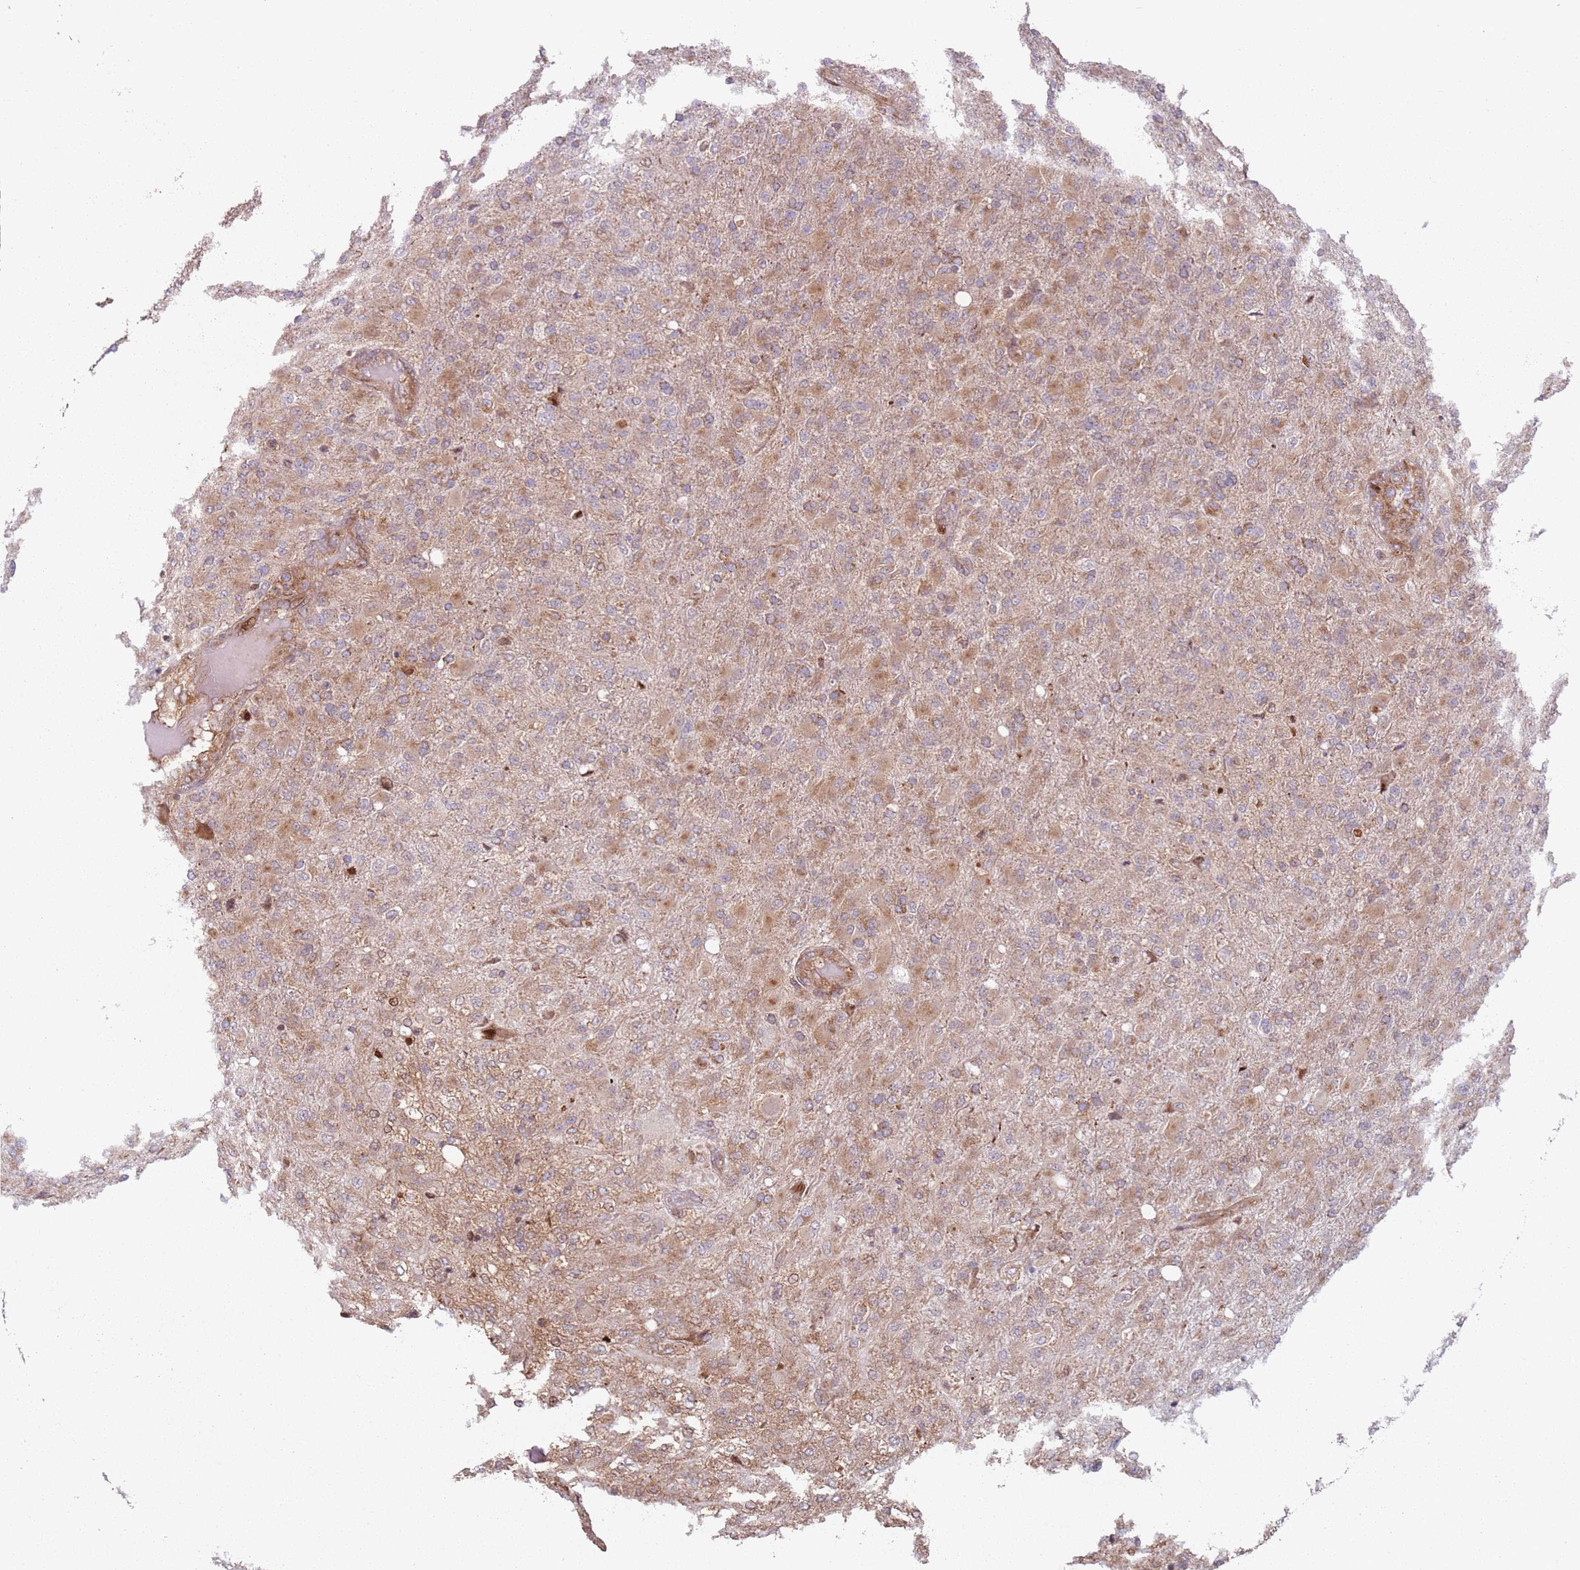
{"staining": {"intensity": "moderate", "quantity": "25%-75%", "location": "cytoplasmic/membranous"}, "tissue": "glioma", "cell_type": "Tumor cells", "image_type": "cancer", "snomed": [{"axis": "morphology", "description": "Glioma, malignant, Low grade"}, {"axis": "topography", "description": "Brain"}], "caption": "Low-grade glioma (malignant) tissue exhibits moderate cytoplasmic/membranous positivity in about 25%-75% of tumor cells (Stains: DAB in brown, nuclei in blue, Microscopy: brightfield microscopy at high magnification).", "gene": "HNRNPLL", "patient": {"sex": "male", "age": 65}}